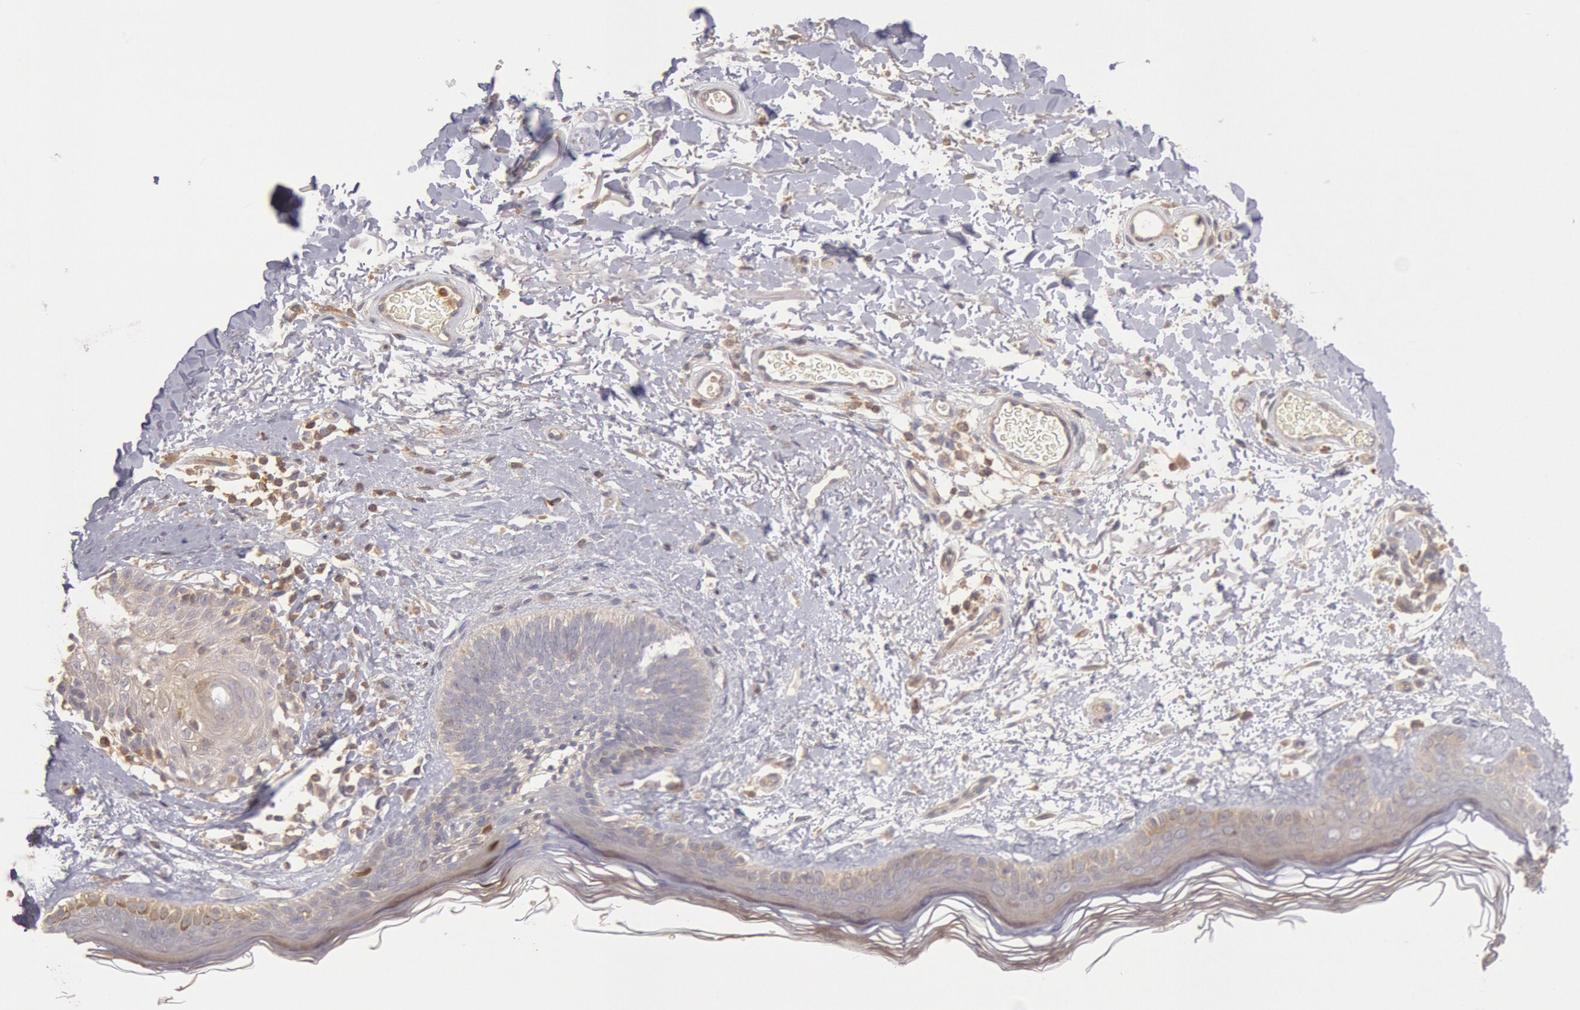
{"staining": {"intensity": "weak", "quantity": ">75%", "location": "cytoplasmic/membranous"}, "tissue": "skin", "cell_type": "Fibroblasts", "image_type": "normal", "snomed": [{"axis": "morphology", "description": "Normal tissue, NOS"}, {"axis": "topography", "description": "Skin"}], "caption": "A brown stain labels weak cytoplasmic/membranous staining of a protein in fibroblasts of normal human skin. Immunohistochemistry stains the protein of interest in brown and the nuclei are stained blue.", "gene": "PIK3R1", "patient": {"sex": "male", "age": 63}}